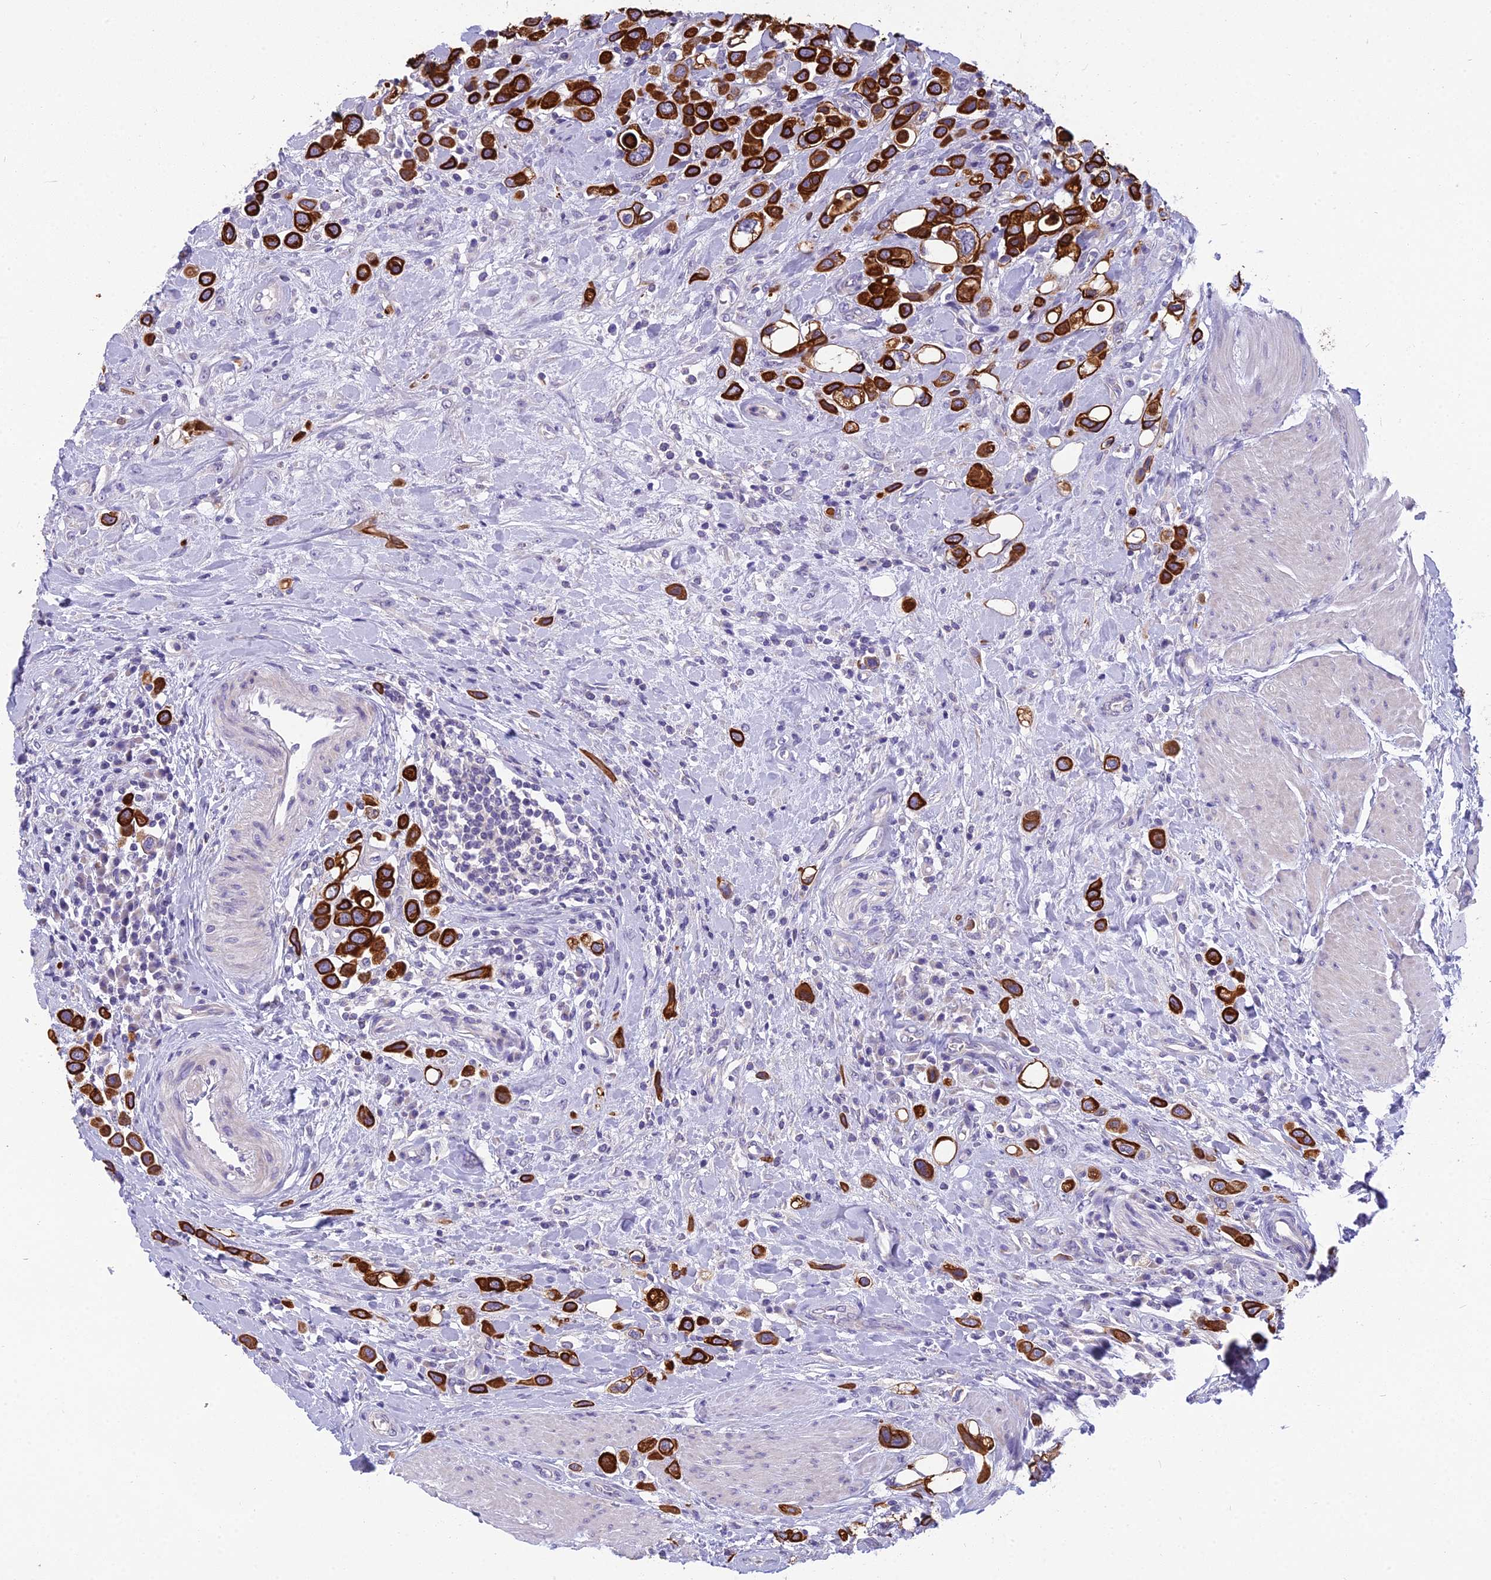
{"staining": {"intensity": "strong", "quantity": ">75%", "location": "cytoplasmic/membranous"}, "tissue": "urothelial cancer", "cell_type": "Tumor cells", "image_type": "cancer", "snomed": [{"axis": "morphology", "description": "Urothelial carcinoma, High grade"}, {"axis": "topography", "description": "Urinary bladder"}], "caption": "Protein staining by immunohistochemistry (IHC) displays strong cytoplasmic/membranous positivity in approximately >75% of tumor cells in urothelial cancer.", "gene": "RBM41", "patient": {"sex": "male", "age": 50}}